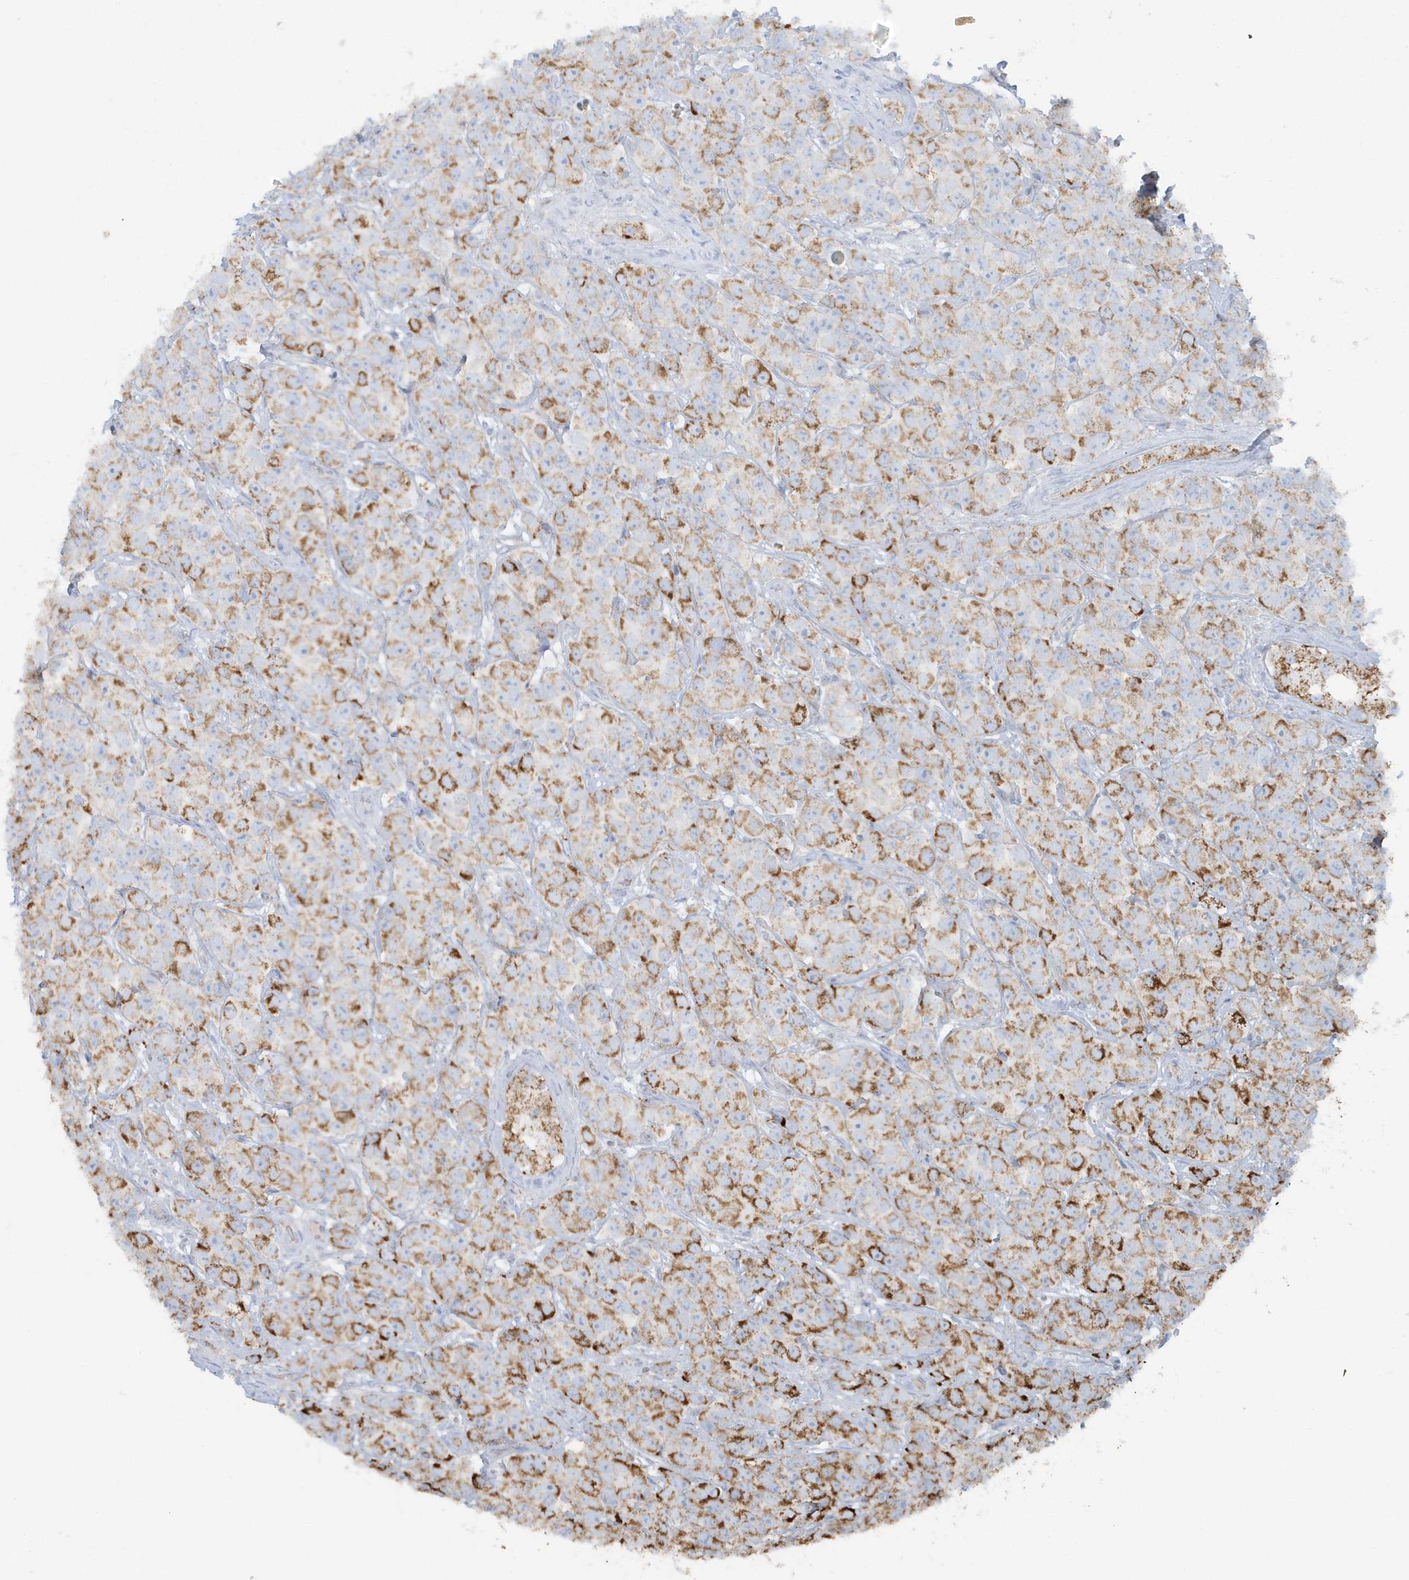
{"staining": {"intensity": "strong", "quantity": "25%-75%", "location": "cytoplasmic/membranous"}, "tissue": "testis cancer", "cell_type": "Tumor cells", "image_type": "cancer", "snomed": [{"axis": "morphology", "description": "Seminoma, NOS"}, {"axis": "topography", "description": "Testis"}], "caption": "A brown stain highlights strong cytoplasmic/membranous positivity of a protein in human testis seminoma tumor cells. (DAB IHC, brown staining for protein, blue staining for nuclei).", "gene": "RAB11FIP3", "patient": {"sex": "male", "age": 28}}